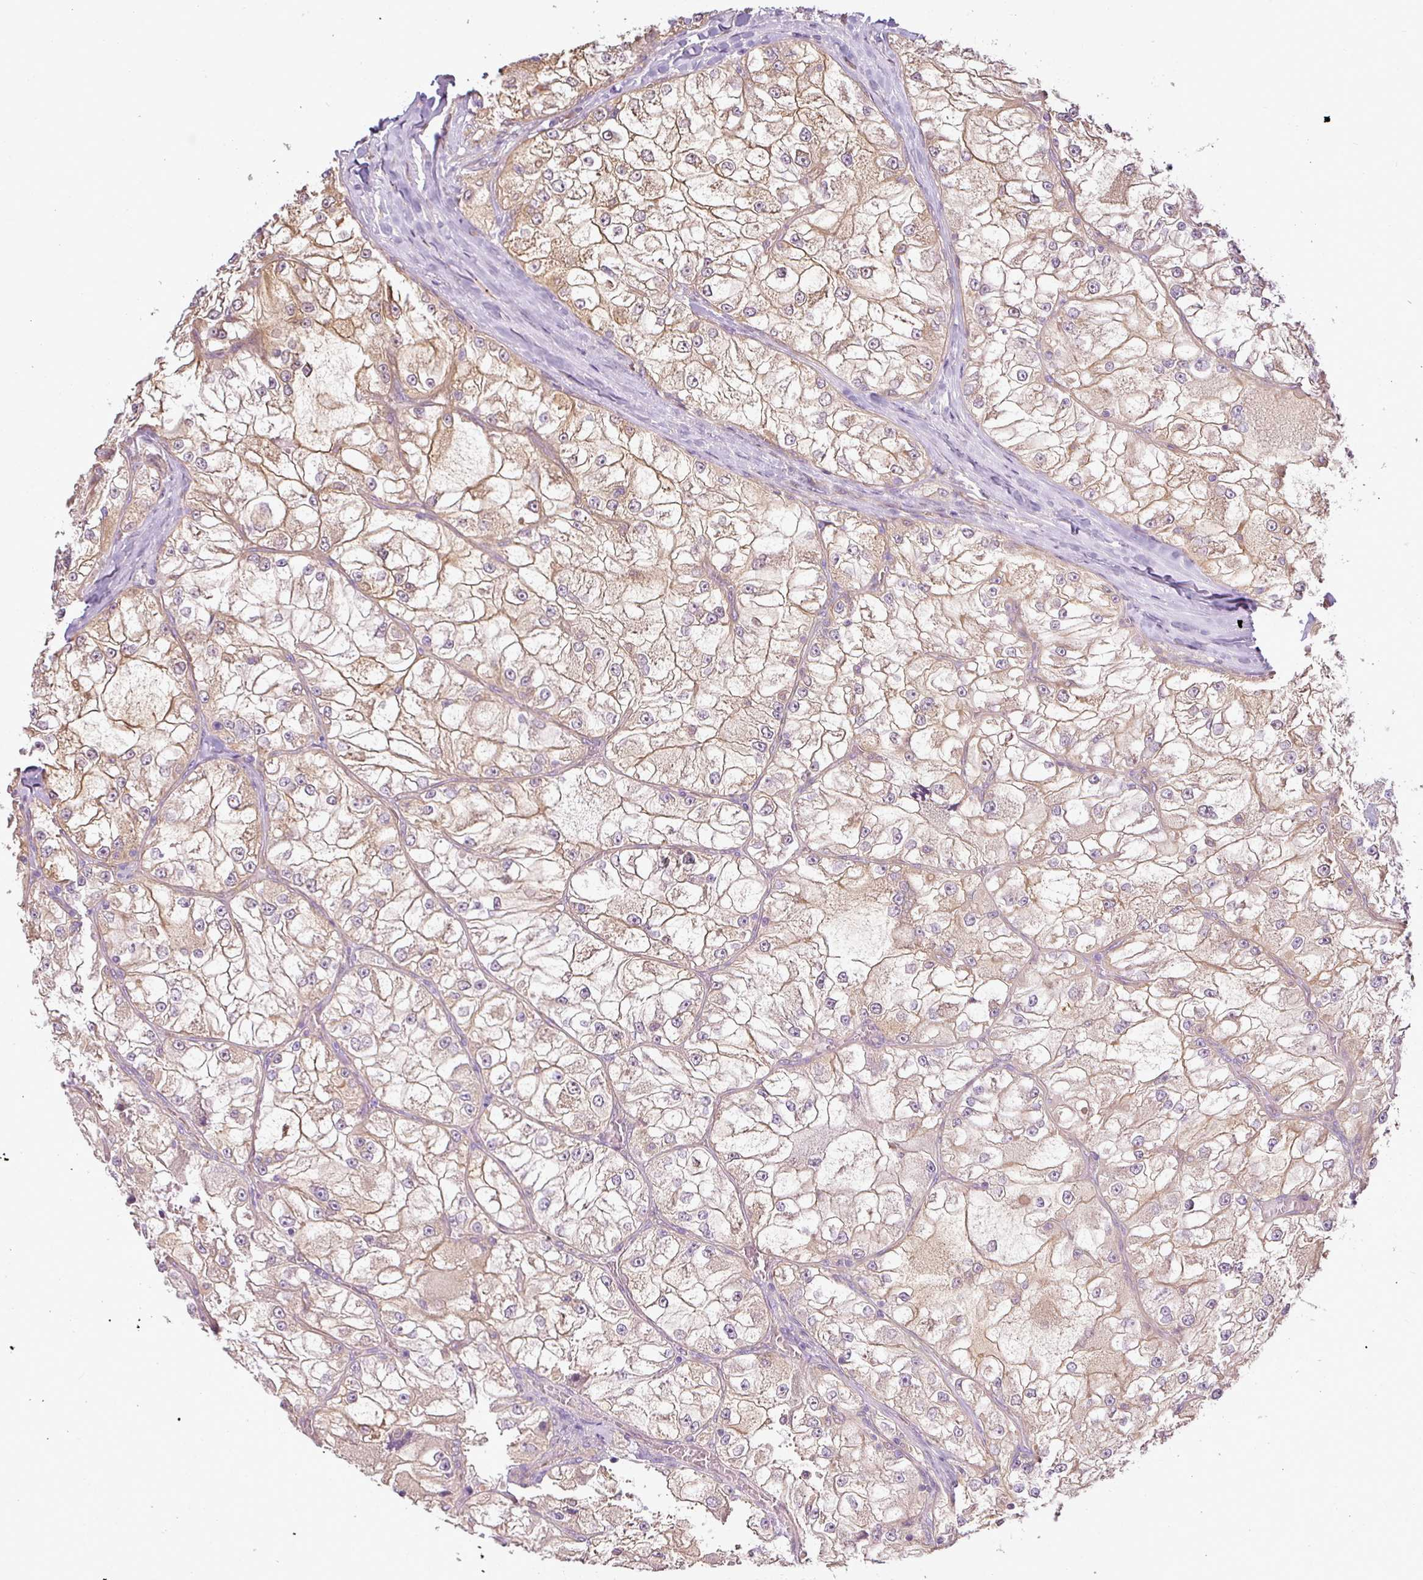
{"staining": {"intensity": "weak", "quantity": "<25%", "location": "cytoplasmic/membranous"}, "tissue": "renal cancer", "cell_type": "Tumor cells", "image_type": "cancer", "snomed": [{"axis": "morphology", "description": "Adenocarcinoma, NOS"}, {"axis": "topography", "description": "Kidney"}], "caption": "Immunohistochemistry (IHC) histopathology image of neoplastic tissue: human renal cancer (adenocarcinoma) stained with DAB reveals no significant protein expression in tumor cells. (DAB (3,3'-diaminobenzidine) immunohistochemistry (IHC), high magnification).", "gene": "ANKRD18A", "patient": {"sex": "female", "age": 72}}